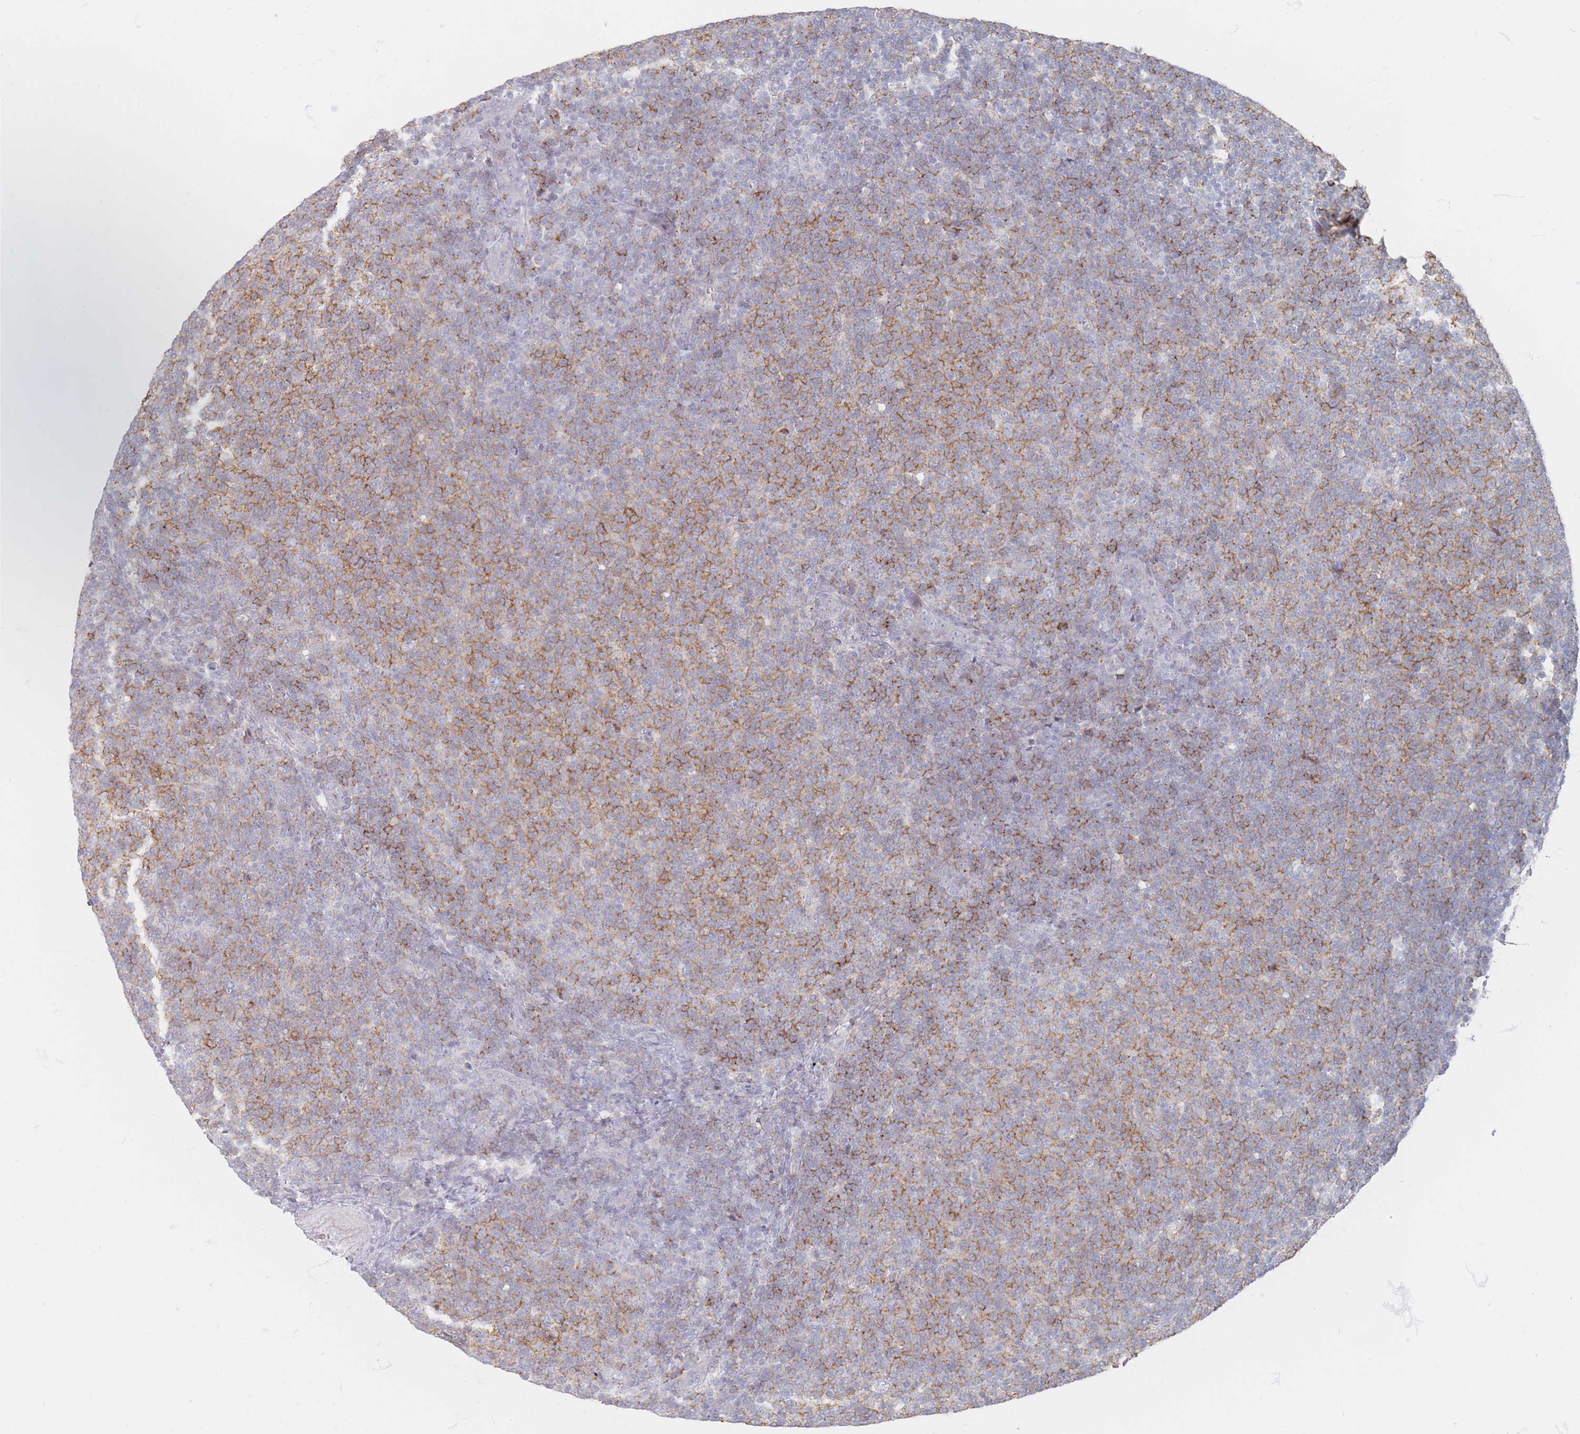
{"staining": {"intensity": "moderate", "quantity": "25%-75%", "location": "cytoplasmic/membranous"}, "tissue": "lymphoma", "cell_type": "Tumor cells", "image_type": "cancer", "snomed": [{"axis": "morphology", "description": "Malignant lymphoma, non-Hodgkin's type, Low grade"}, {"axis": "topography", "description": "Lymph node"}], "caption": "Human lymphoma stained with a protein marker shows moderate staining in tumor cells.", "gene": "CD37", "patient": {"sex": "male", "age": 66}}